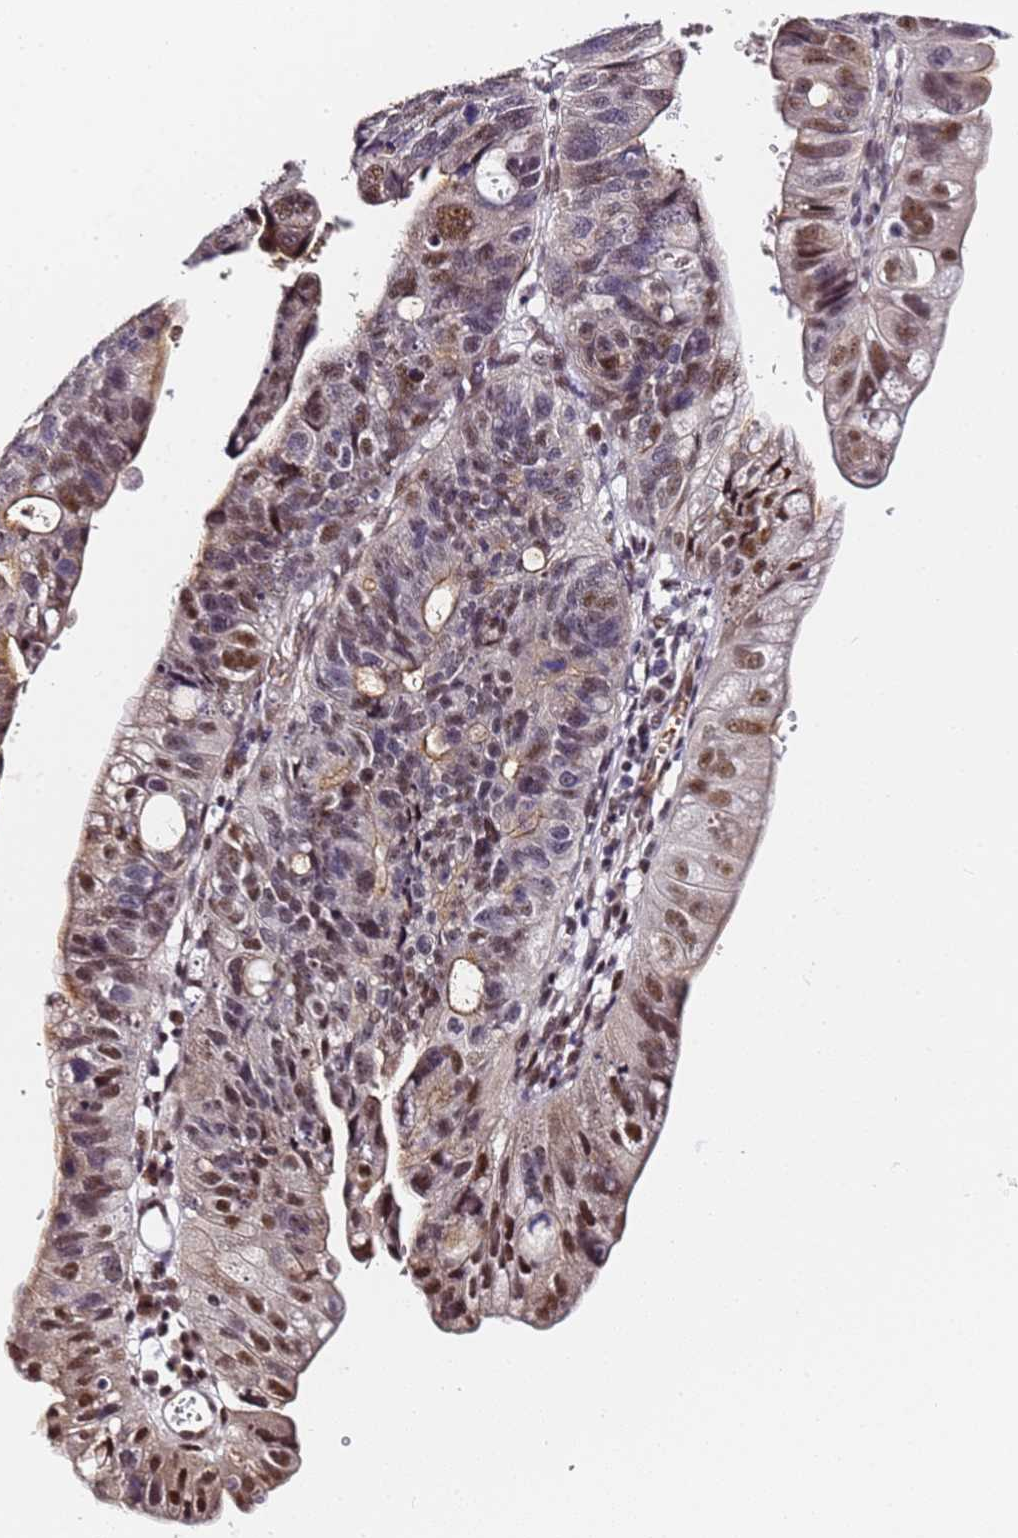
{"staining": {"intensity": "moderate", "quantity": ">75%", "location": "nuclear"}, "tissue": "stomach cancer", "cell_type": "Tumor cells", "image_type": "cancer", "snomed": [{"axis": "morphology", "description": "Adenocarcinoma, NOS"}, {"axis": "topography", "description": "Stomach"}], "caption": "The micrograph shows staining of stomach cancer, revealing moderate nuclear protein positivity (brown color) within tumor cells.", "gene": "FNBP4", "patient": {"sex": "male", "age": 59}}